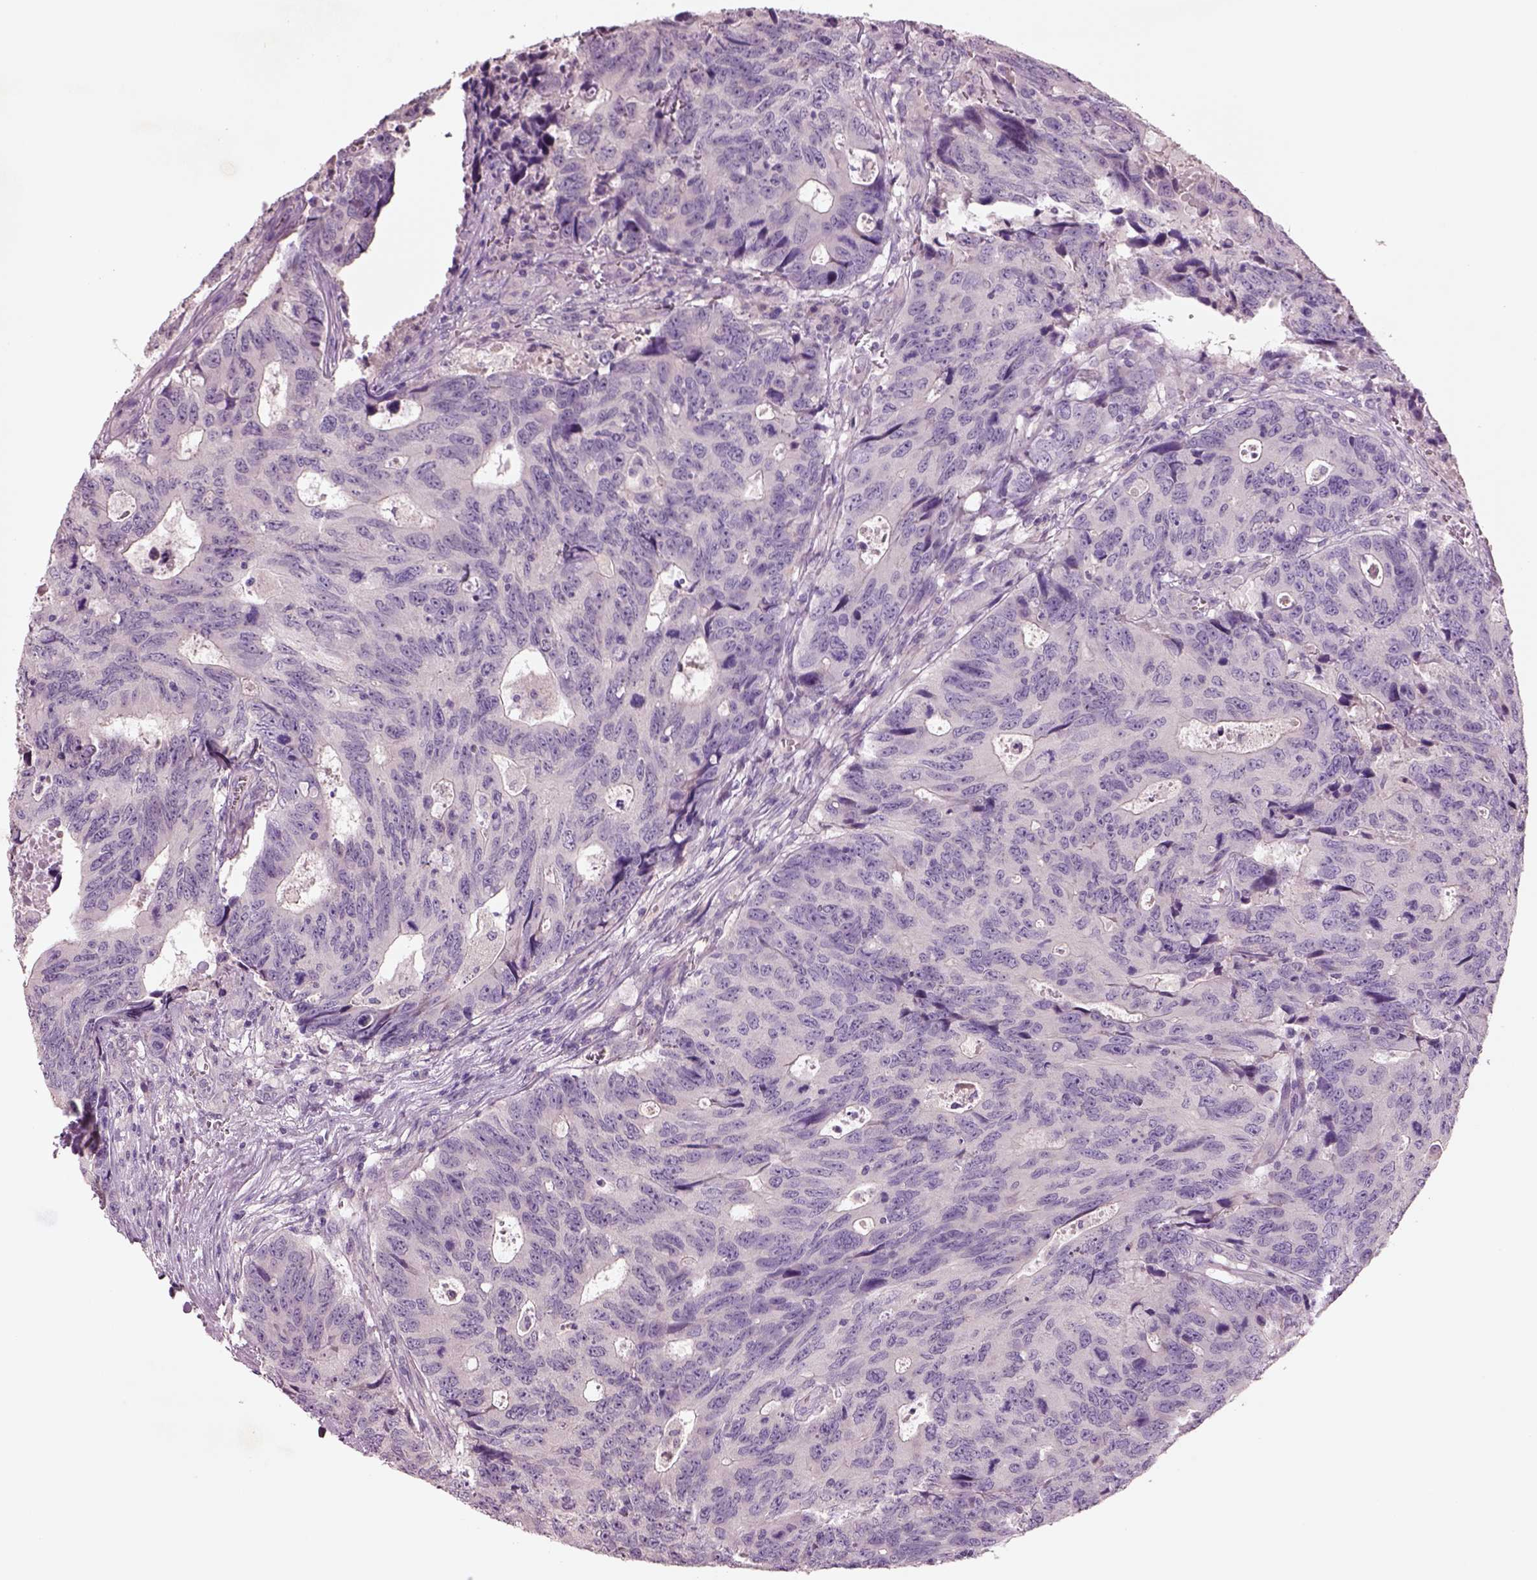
{"staining": {"intensity": "negative", "quantity": "none", "location": "none"}, "tissue": "colorectal cancer", "cell_type": "Tumor cells", "image_type": "cancer", "snomed": [{"axis": "morphology", "description": "Adenocarcinoma, NOS"}, {"axis": "topography", "description": "Colon"}], "caption": "Colorectal cancer (adenocarcinoma) was stained to show a protein in brown. There is no significant positivity in tumor cells. Brightfield microscopy of immunohistochemistry stained with DAB (brown) and hematoxylin (blue), captured at high magnification.", "gene": "DUOXA2", "patient": {"sex": "female", "age": 77}}